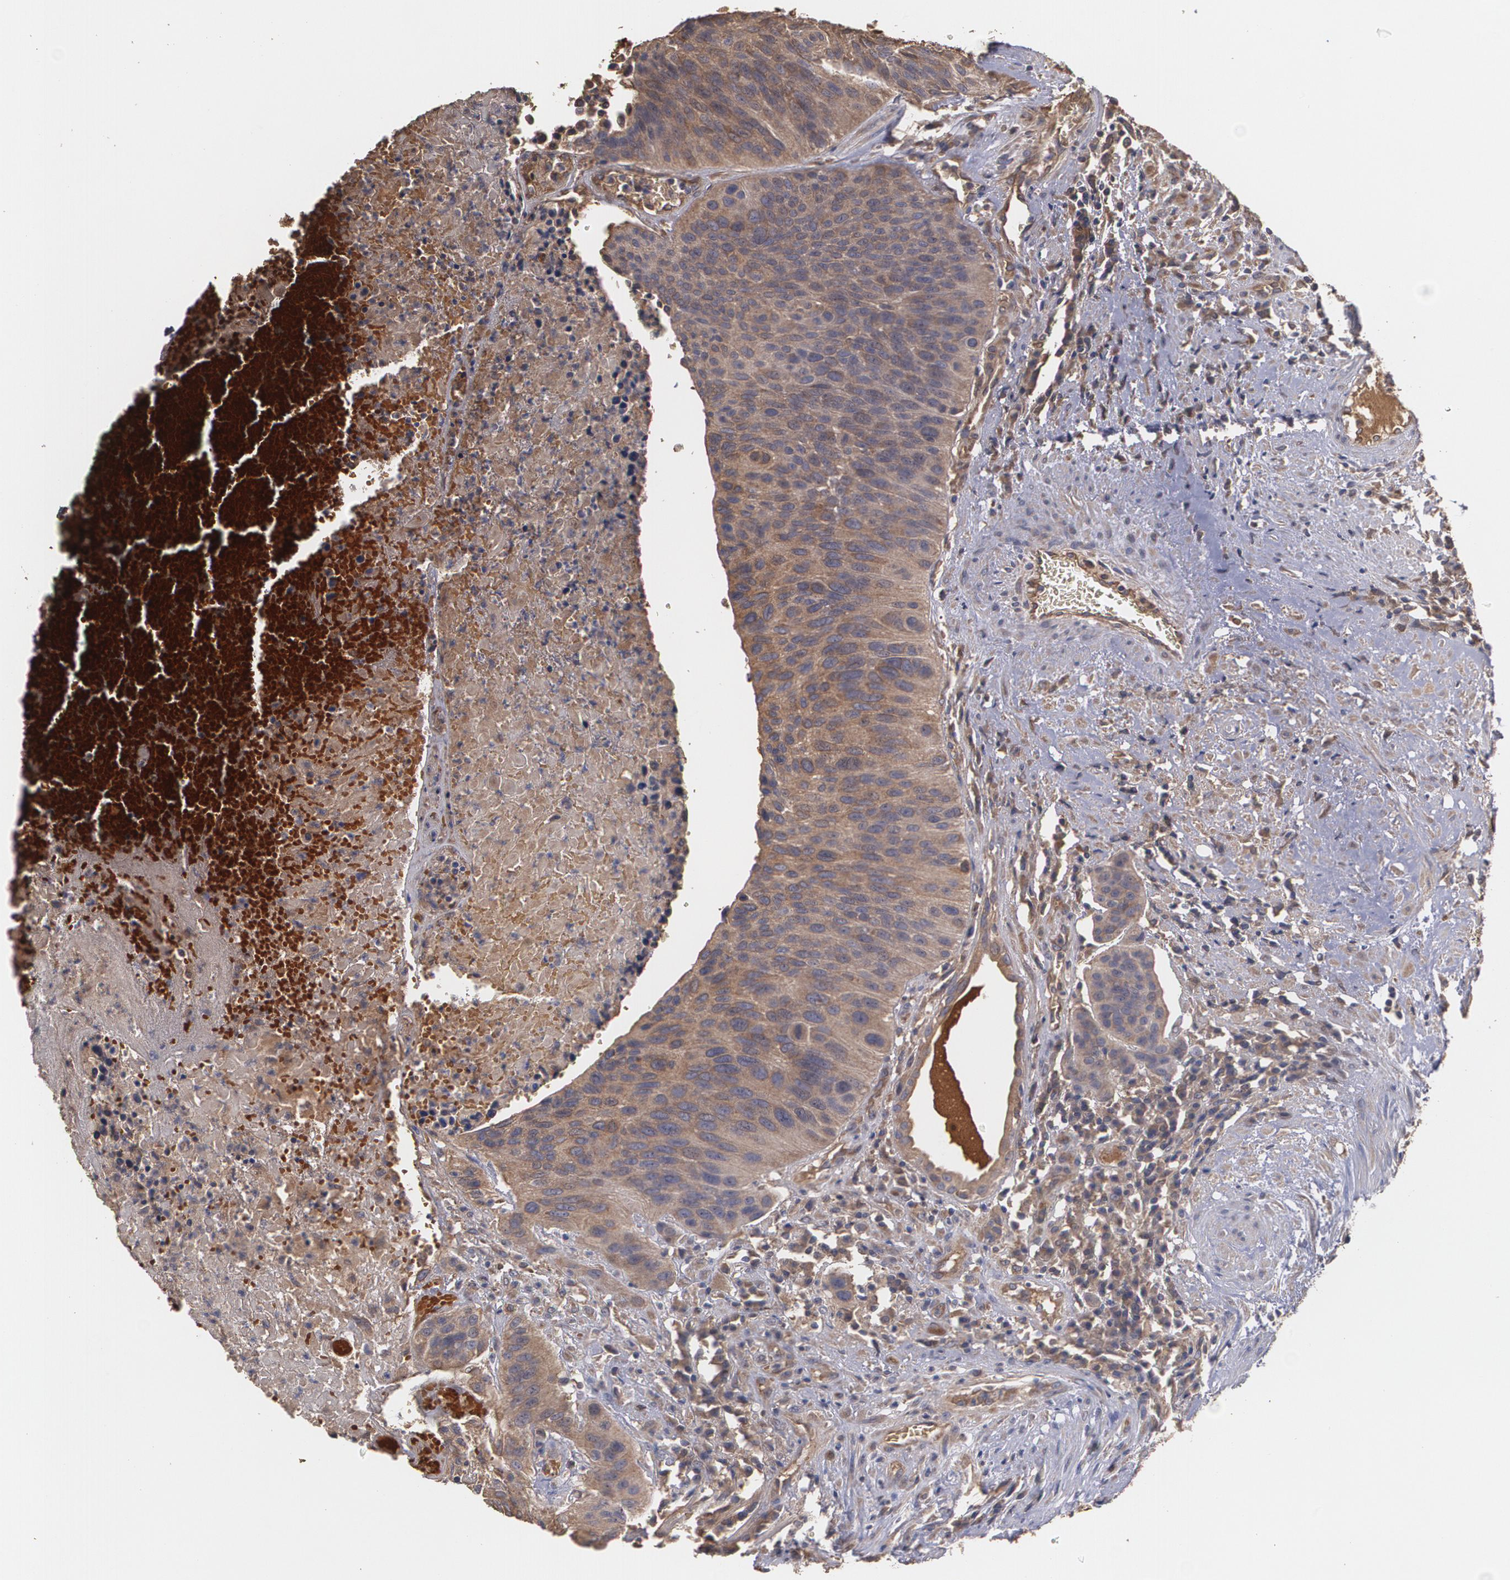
{"staining": {"intensity": "weak", "quantity": ">75%", "location": "cytoplasmic/membranous"}, "tissue": "urothelial cancer", "cell_type": "Tumor cells", "image_type": "cancer", "snomed": [{"axis": "morphology", "description": "Urothelial carcinoma, High grade"}, {"axis": "topography", "description": "Urinary bladder"}], "caption": "Urothelial cancer tissue shows weak cytoplasmic/membranous expression in approximately >75% of tumor cells", "gene": "PON1", "patient": {"sex": "male", "age": 66}}